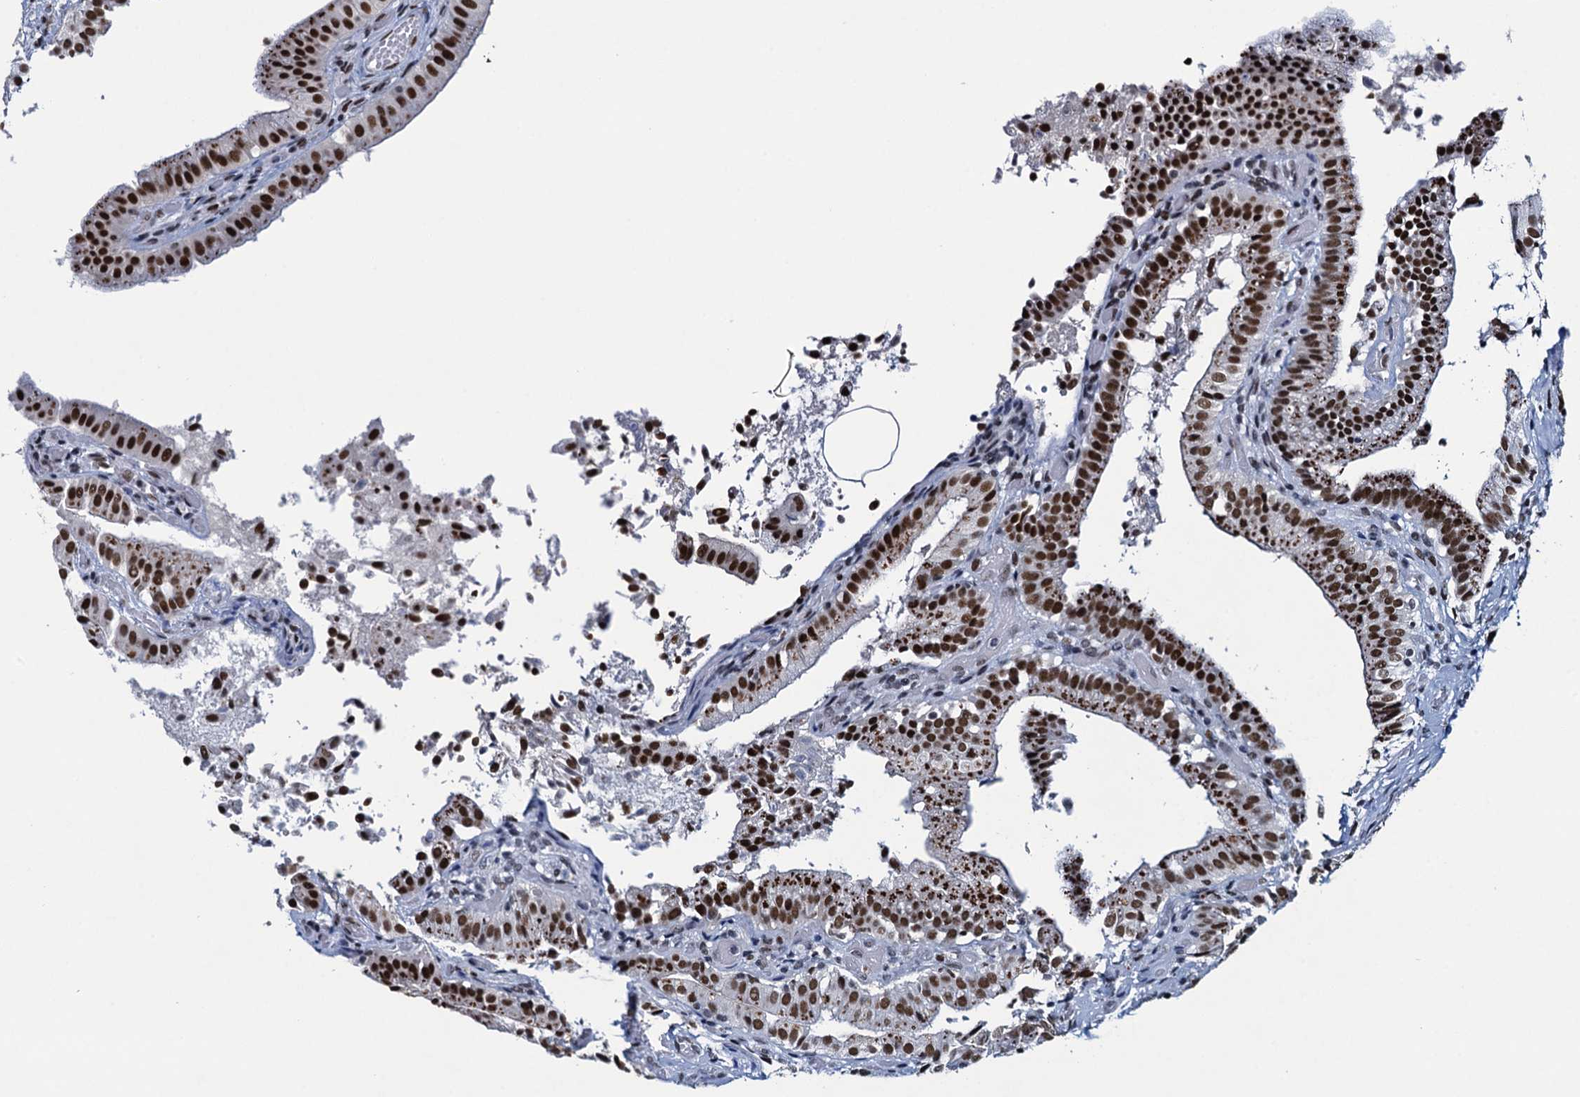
{"staining": {"intensity": "strong", "quantity": ">75%", "location": "nuclear"}, "tissue": "gallbladder", "cell_type": "Glandular cells", "image_type": "normal", "snomed": [{"axis": "morphology", "description": "Normal tissue, NOS"}, {"axis": "topography", "description": "Gallbladder"}], "caption": "Immunohistochemical staining of normal human gallbladder shows strong nuclear protein expression in about >75% of glandular cells.", "gene": "HNRNPUL2", "patient": {"sex": "female", "age": 47}}